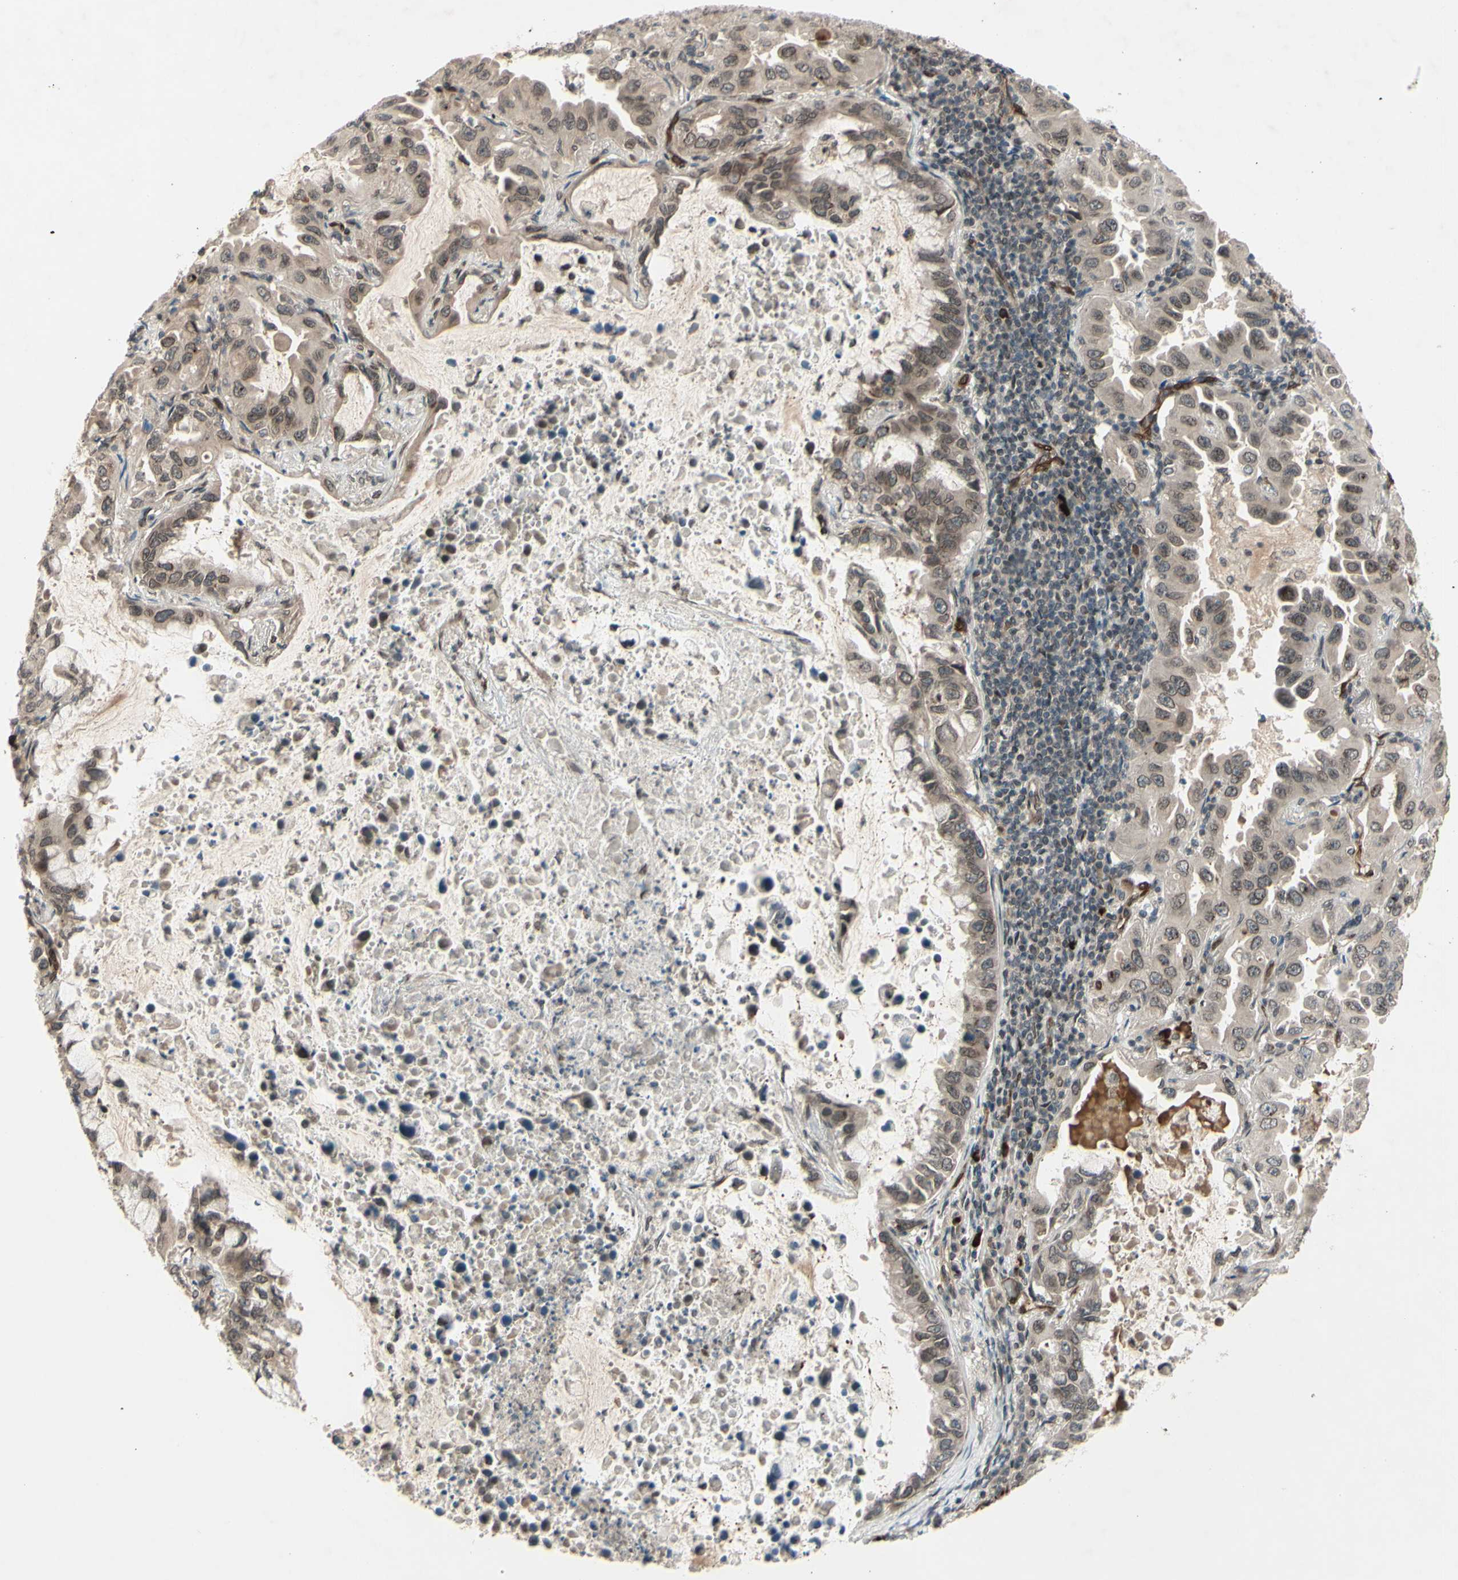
{"staining": {"intensity": "weak", "quantity": ">75%", "location": "cytoplasmic/membranous,nuclear"}, "tissue": "lung cancer", "cell_type": "Tumor cells", "image_type": "cancer", "snomed": [{"axis": "morphology", "description": "Adenocarcinoma, NOS"}, {"axis": "topography", "description": "Lung"}], "caption": "High-magnification brightfield microscopy of lung cancer (adenocarcinoma) stained with DAB (brown) and counterstained with hematoxylin (blue). tumor cells exhibit weak cytoplasmic/membranous and nuclear staining is identified in approximately>75% of cells. (Brightfield microscopy of DAB IHC at high magnification).", "gene": "MLF2", "patient": {"sex": "male", "age": 64}}